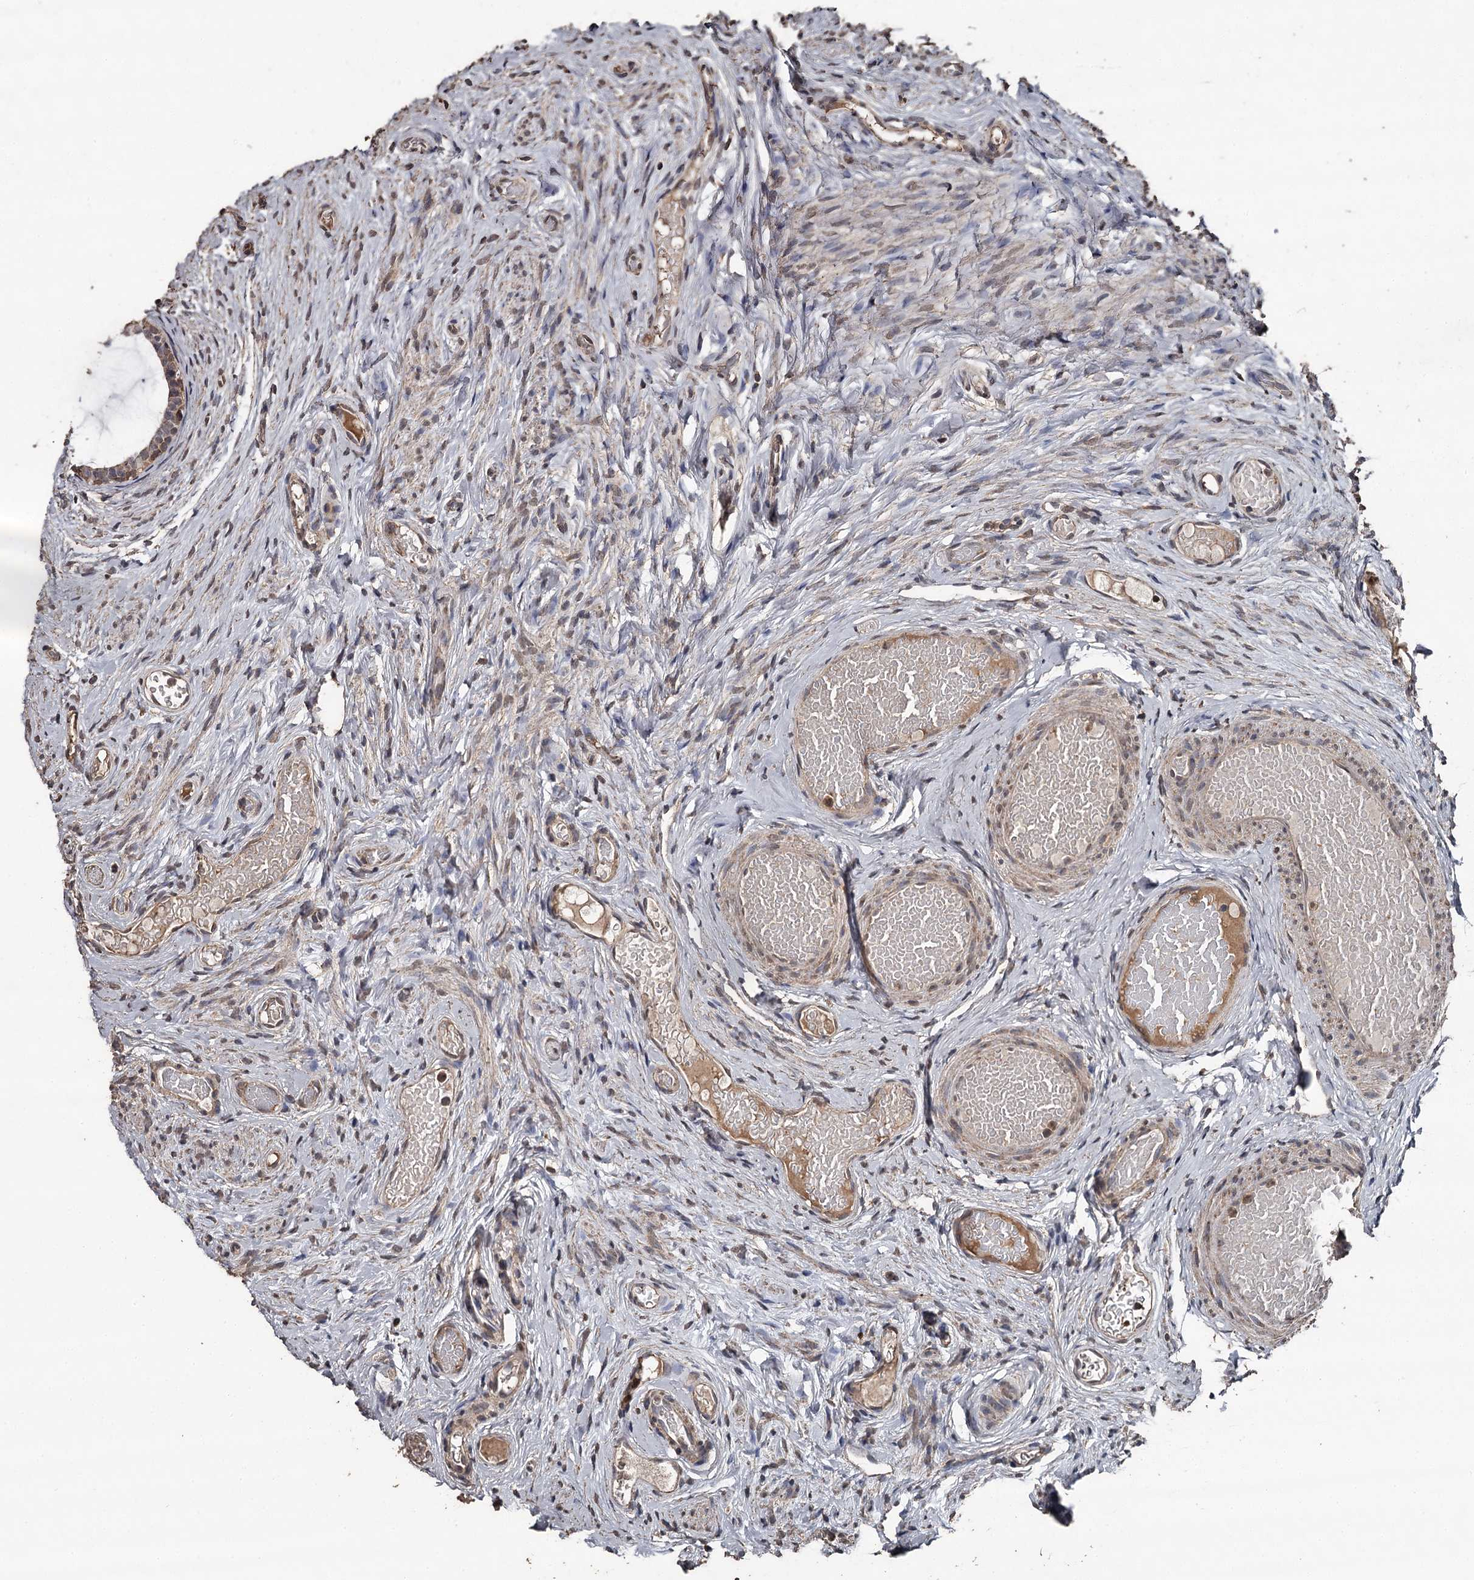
{"staining": {"intensity": "moderate", "quantity": ">75%", "location": "cytoplasmic/membranous"}, "tissue": "epididymis", "cell_type": "Glandular cells", "image_type": "normal", "snomed": [{"axis": "morphology", "description": "Normal tissue, NOS"}, {"axis": "topography", "description": "Epididymis"}], "caption": "A high-resolution micrograph shows IHC staining of normal epididymis, which exhibits moderate cytoplasmic/membranous positivity in approximately >75% of glandular cells. (Brightfield microscopy of DAB IHC at high magnification).", "gene": "WIPI1", "patient": {"sex": "male", "age": 9}}